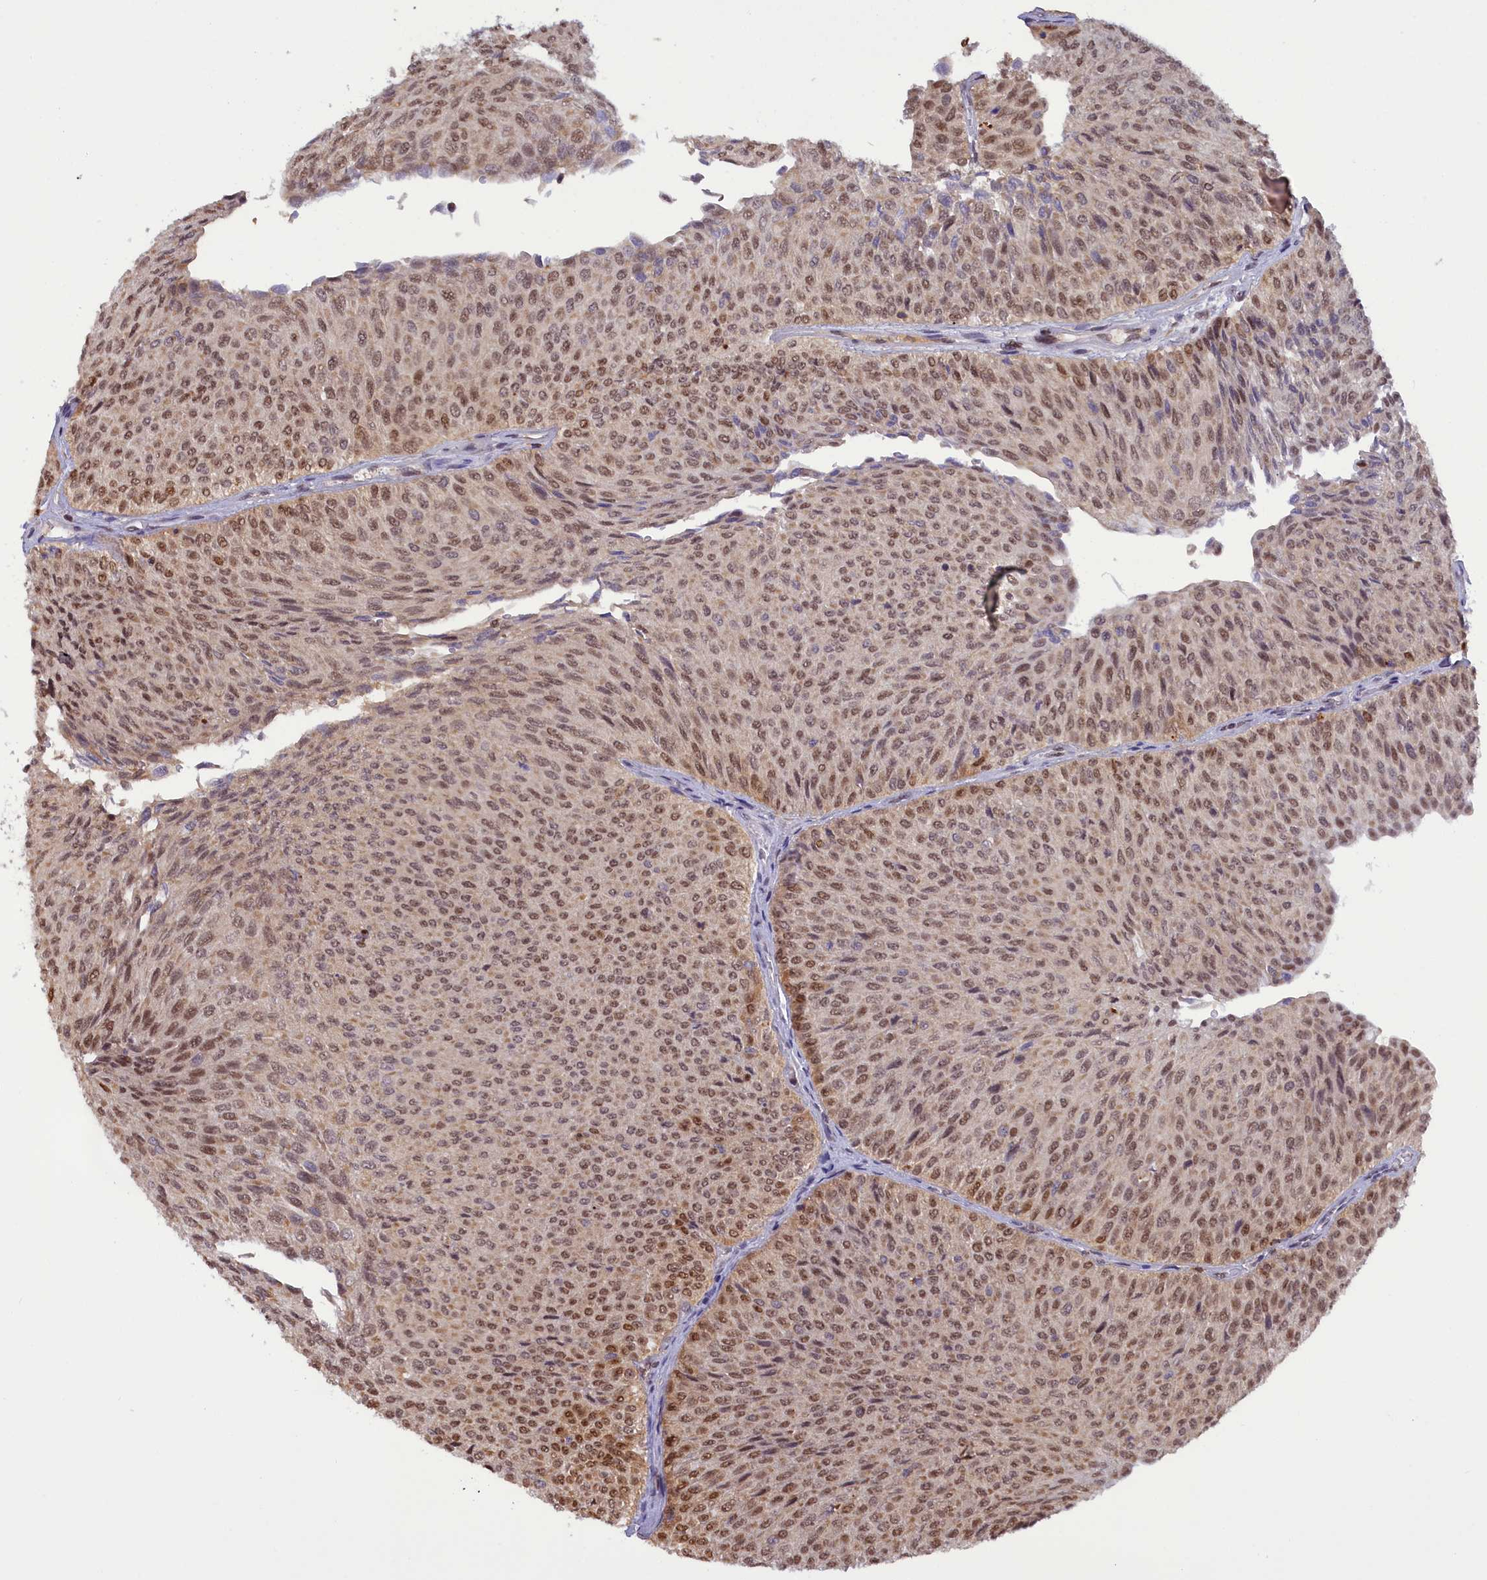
{"staining": {"intensity": "moderate", "quantity": ">75%", "location": "nuclear"}, "tissue": "urothelial cancer", "cell_type": "Tumor cells", "image_type": "cancer", "snomed": [{"axis": "morphology", "description": "Urothelial carcinoma, Low grade"}, {"axis": "topography", "description": "Urinary bladder"}], "caption": "About >75% of tumor cells in low-grade urothelial carcinoma reveal moderate nuclear protein expression as visualized by brown immunohistochemical staining.", "gene": "IZUMO2", "patient": {"sex": "male", "age": 78}}